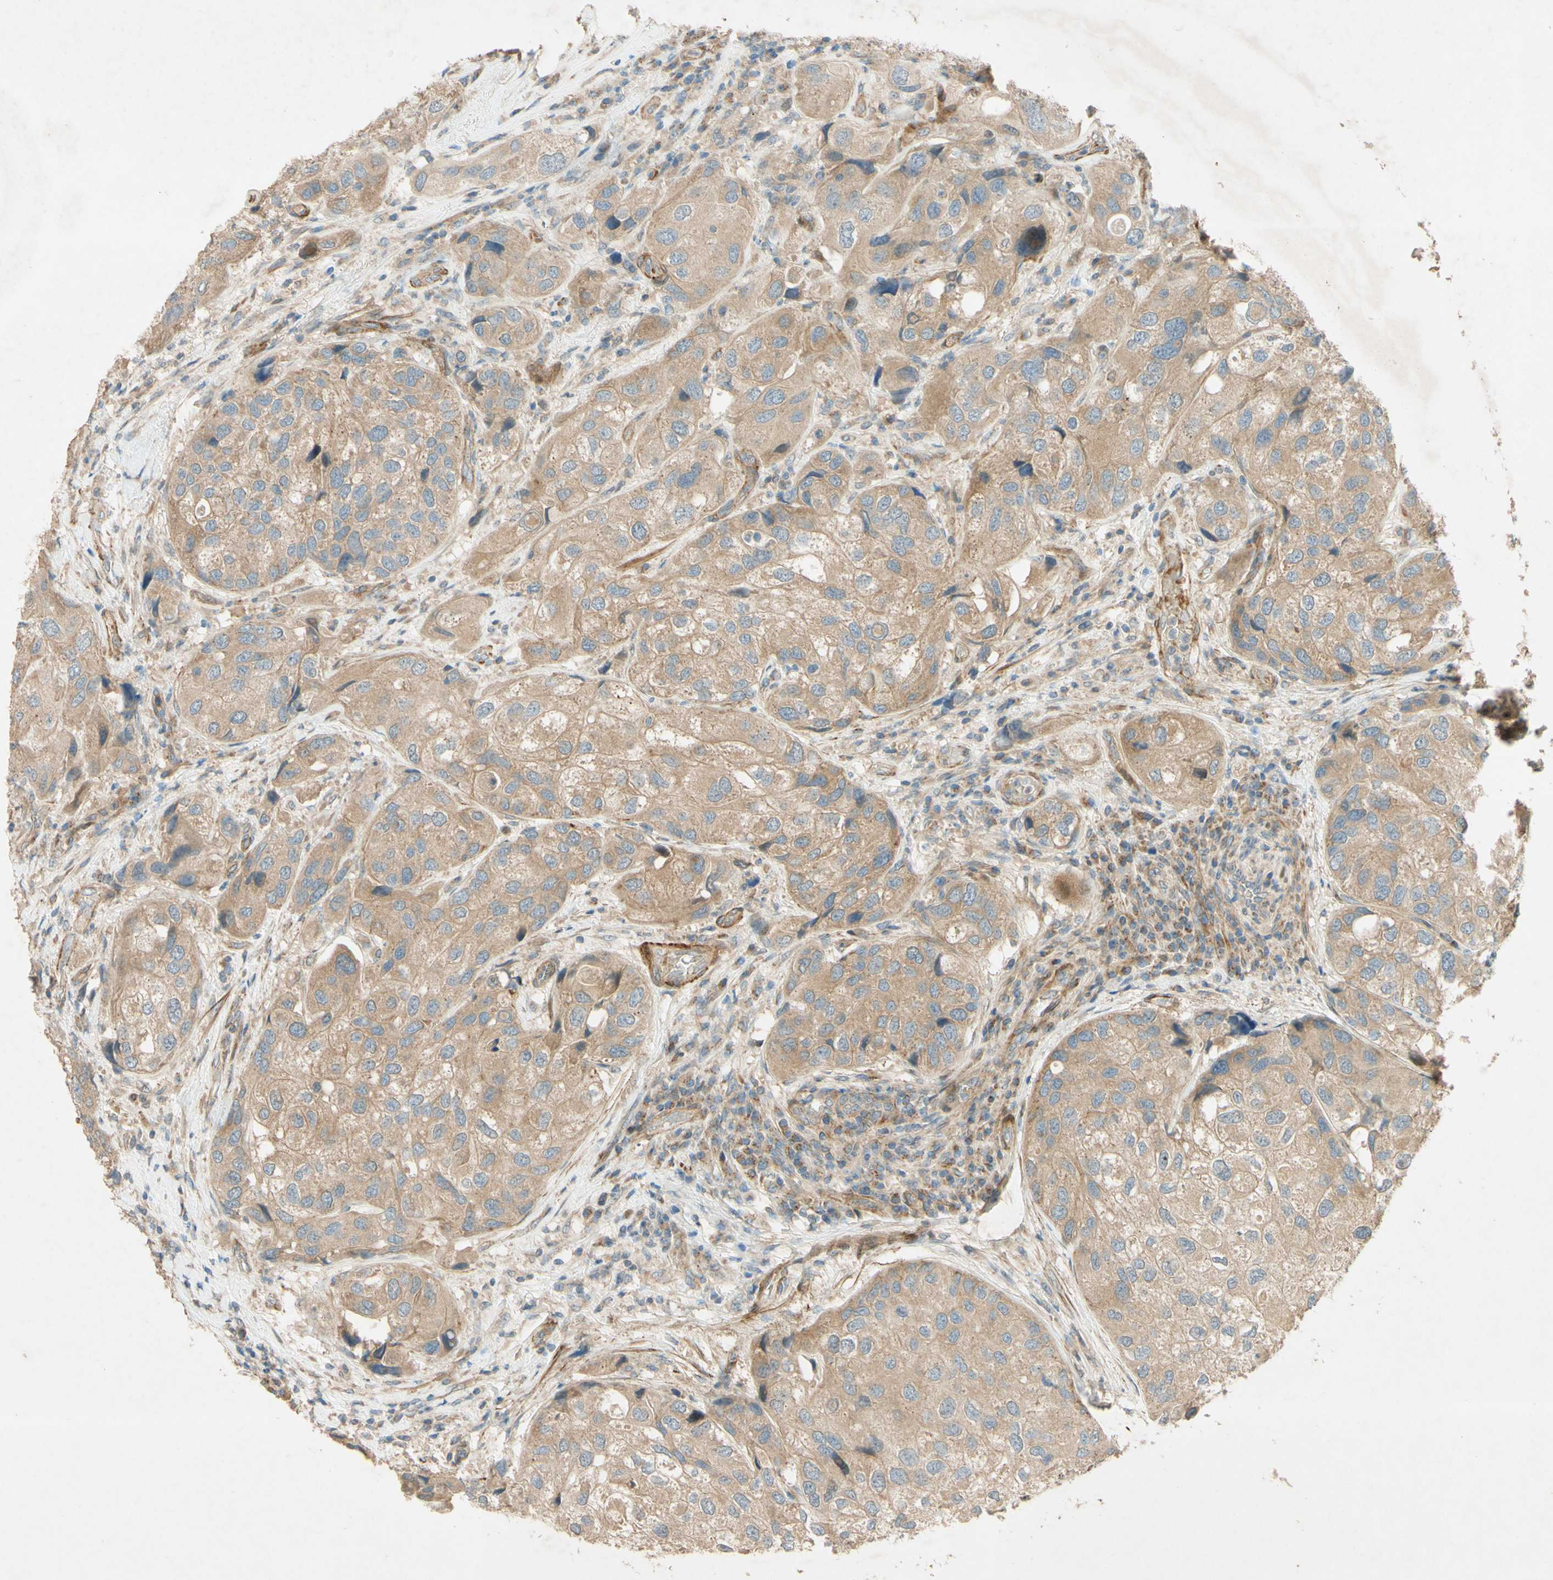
{"staining": {"intensity": "weak", "quantity": ">75%", "location": "cytoplasmic/membranous"}, "tissue": "urothelial cancer", "cell_type": "Tumor cells", "image_type": "cancer", "snomed": [{"axis": "morphology", "description": "Urothelial carcinoma, High grade"}, {"axis": "topography", "description": "Urinary bladder"}], "caption": "Human urothelial carcinoma (high-grade) stained for a protein (brown) demonstrates weak cytoplasmic/membranous positive staining in approximately >75% of tumor cells.", "gene": "ADAM17", "patient": {"sex": "female", "age": 64}}